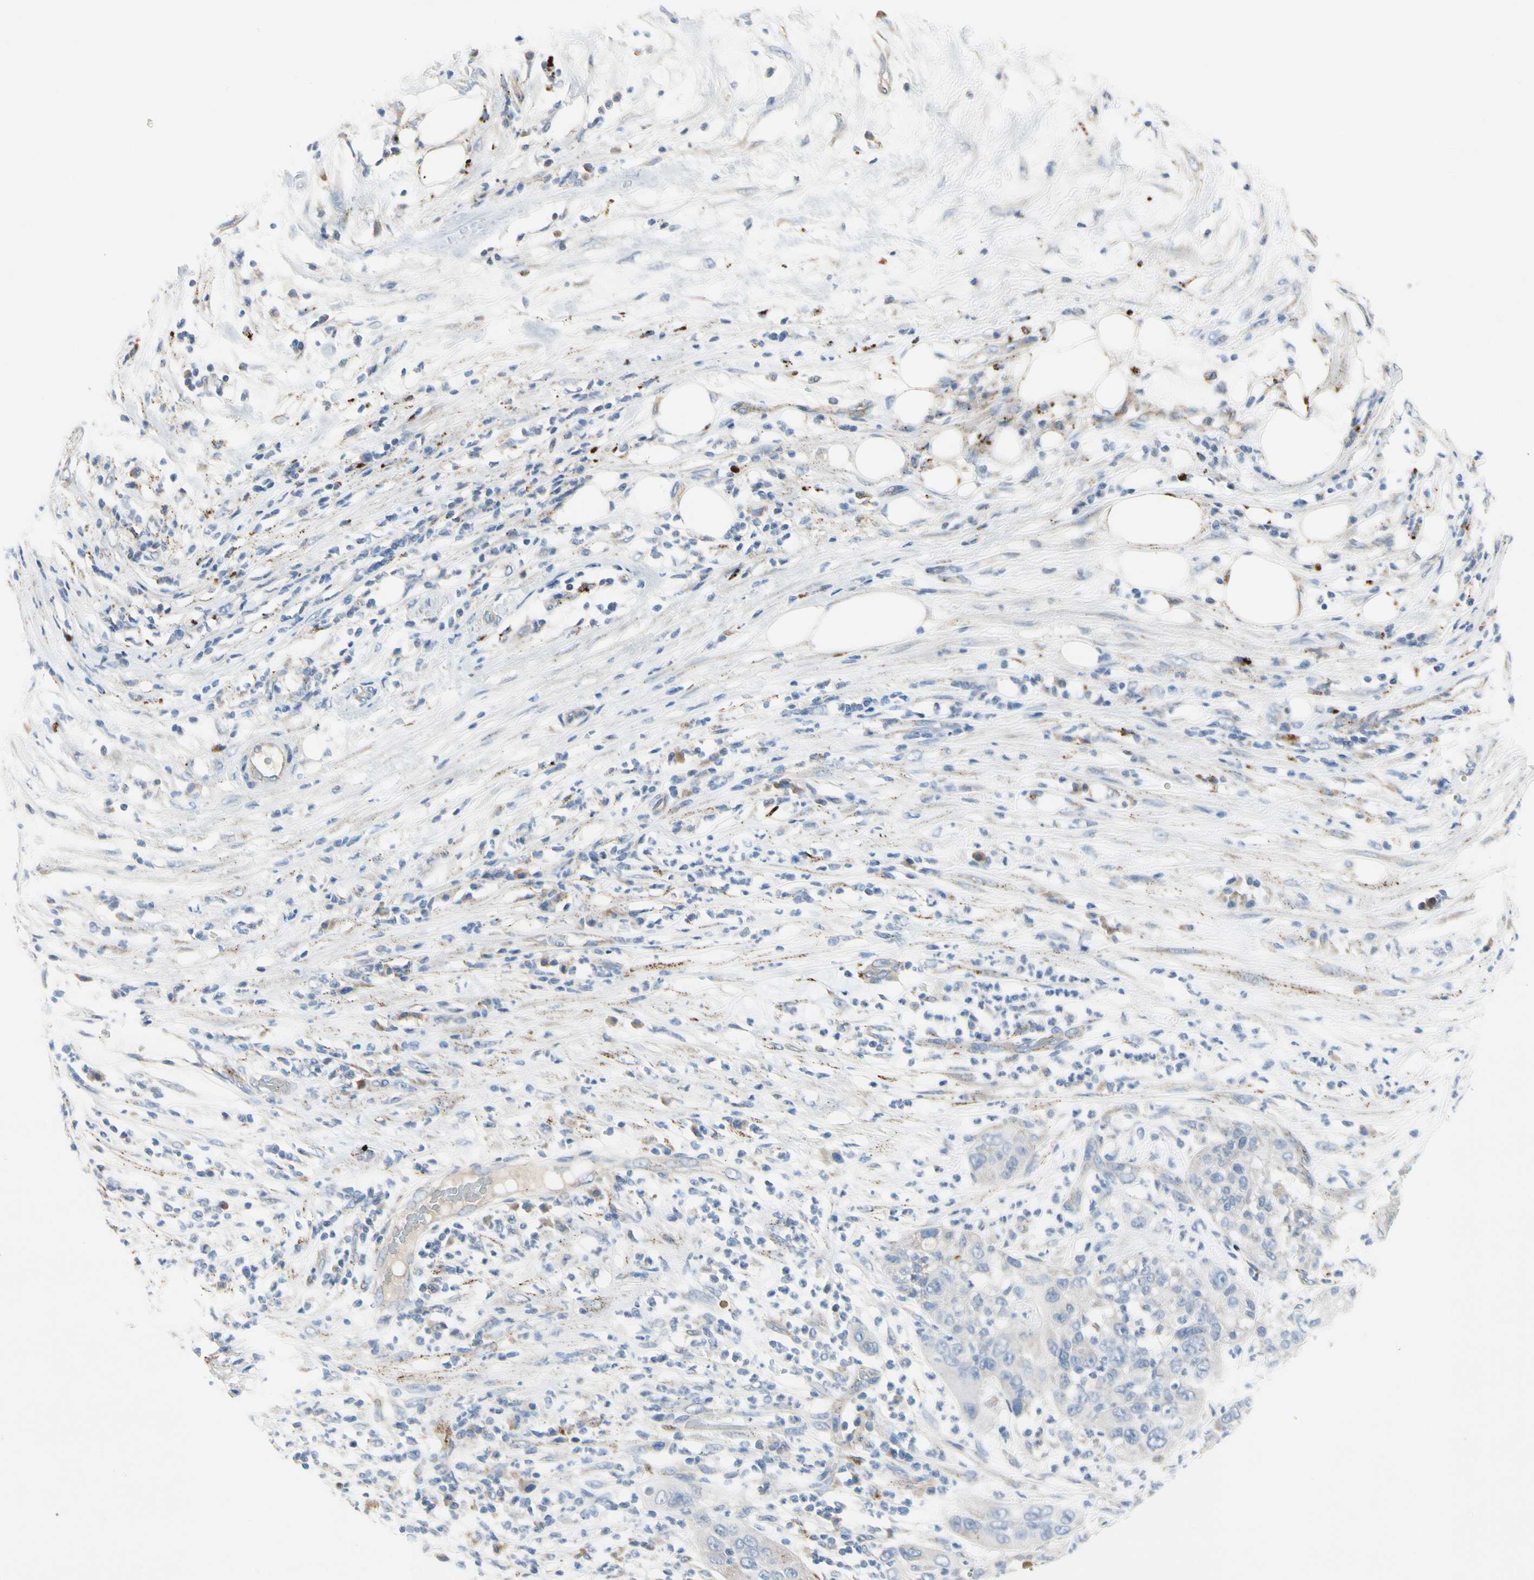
{"staining": {"intensity": "negative", "quantity": "none", "location": "none"}, "tissue": "pancreatic cancer", "cell_type": "Tumor cells", "image_type": "cancer", "snomed": [{"axis": "morphology", "description": "Adenocarcinoma, NOS"}, {"axis": "topography", "description": "Pancreas"}], "caption": "High power microscopy micrograph of an immunohistochemistry (IHC) image of adenocarcinoma (pancreatic), revealing no significant positivity in tumor cells.", "gene": "RETSAT", "patient": {"sex": "female", "age": 78}}